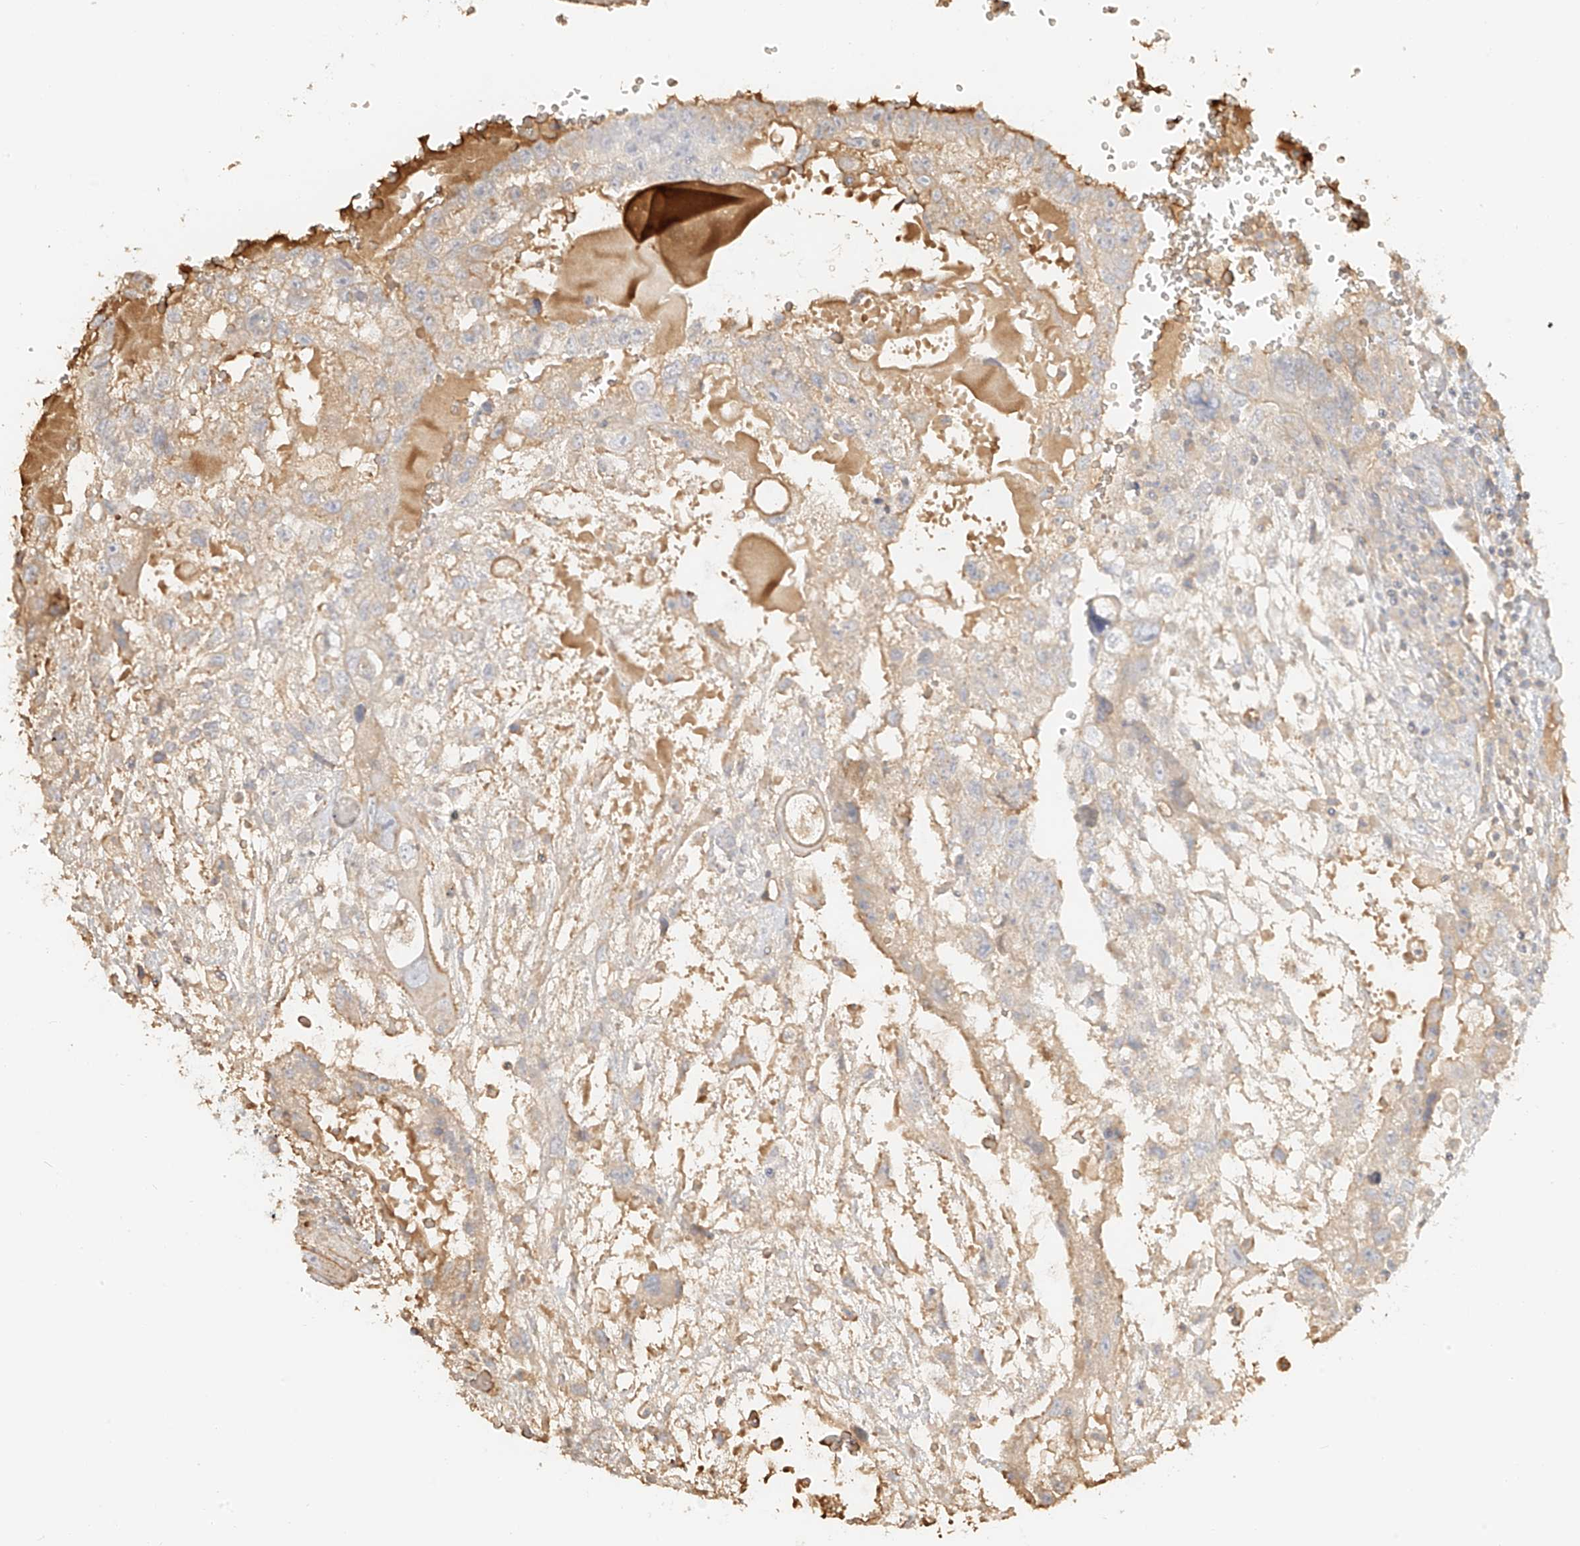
{"staining": {"intensity": "weak", "quantity": "<25%", "location": "cytoplasmic/membranous"}, "tissue": "testis cancer", "cell_type": "Tumor cells", "image_type": "cancer", "snomed": [{"axis": "morphology", "description": "Carcinoma, Embryonal, NOS"}, {"axis": "topography", "description": "Testis"}], "caption": "High power microscopy histopathology image of an IHC micrograph of testis embryonal carcinoma, revealing no significant expression in tumor cells.", "gene": "UPK1B", "patient": {"sex": "male", "age": 36}}